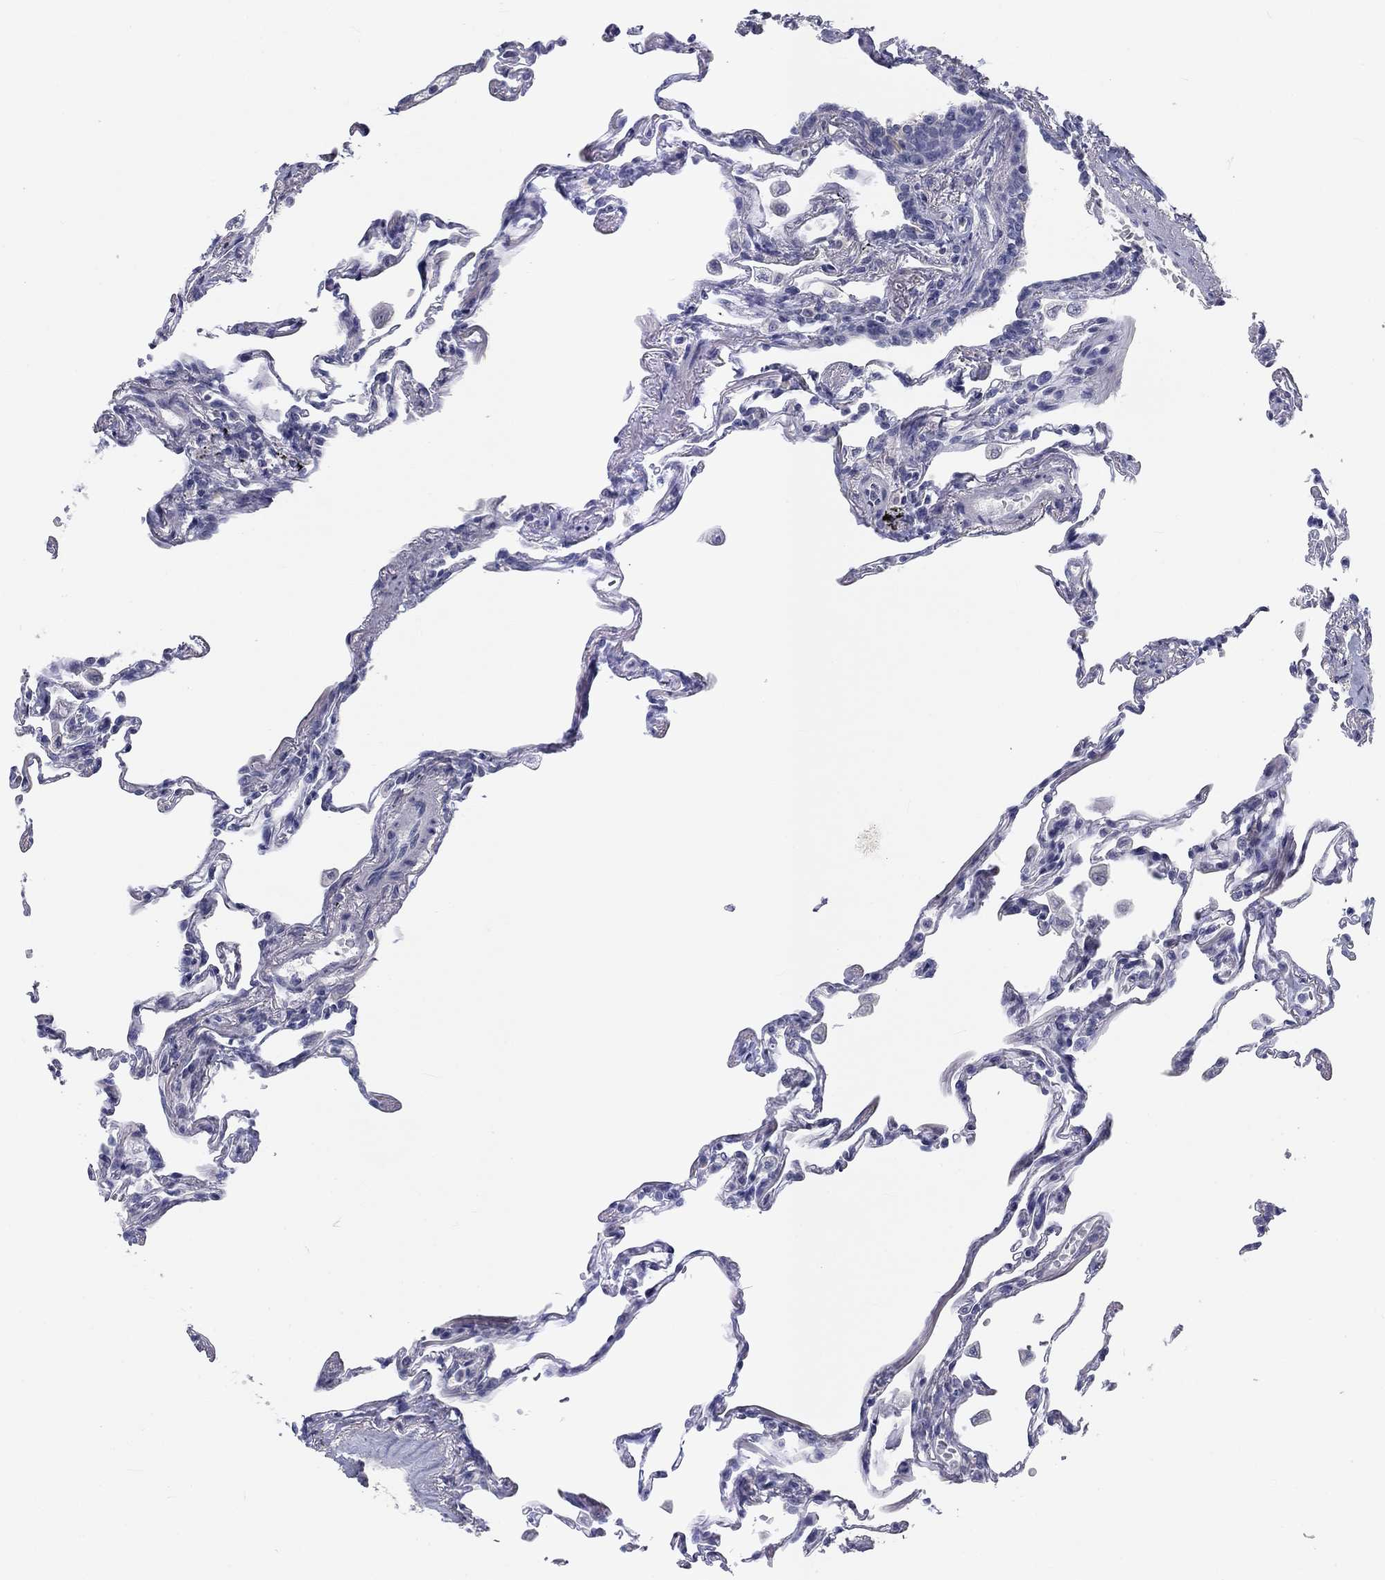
{"staining": {"intensity": "negative", "quantity": "none", "location": "none"}, "tissue": "lung", "cell_type": "Alveolar cells", "image_type": "normal", "snomed": [{"axis": "morphology", "description": "Normal tissue, NOS"}, {"axis": "topography", "description": "Lung"}], "caption": "The histopathology image shows no staining of alveolar cells in benign lung.", "gene": "CALB1", "patient": {"sex": "female", "age": 57}}